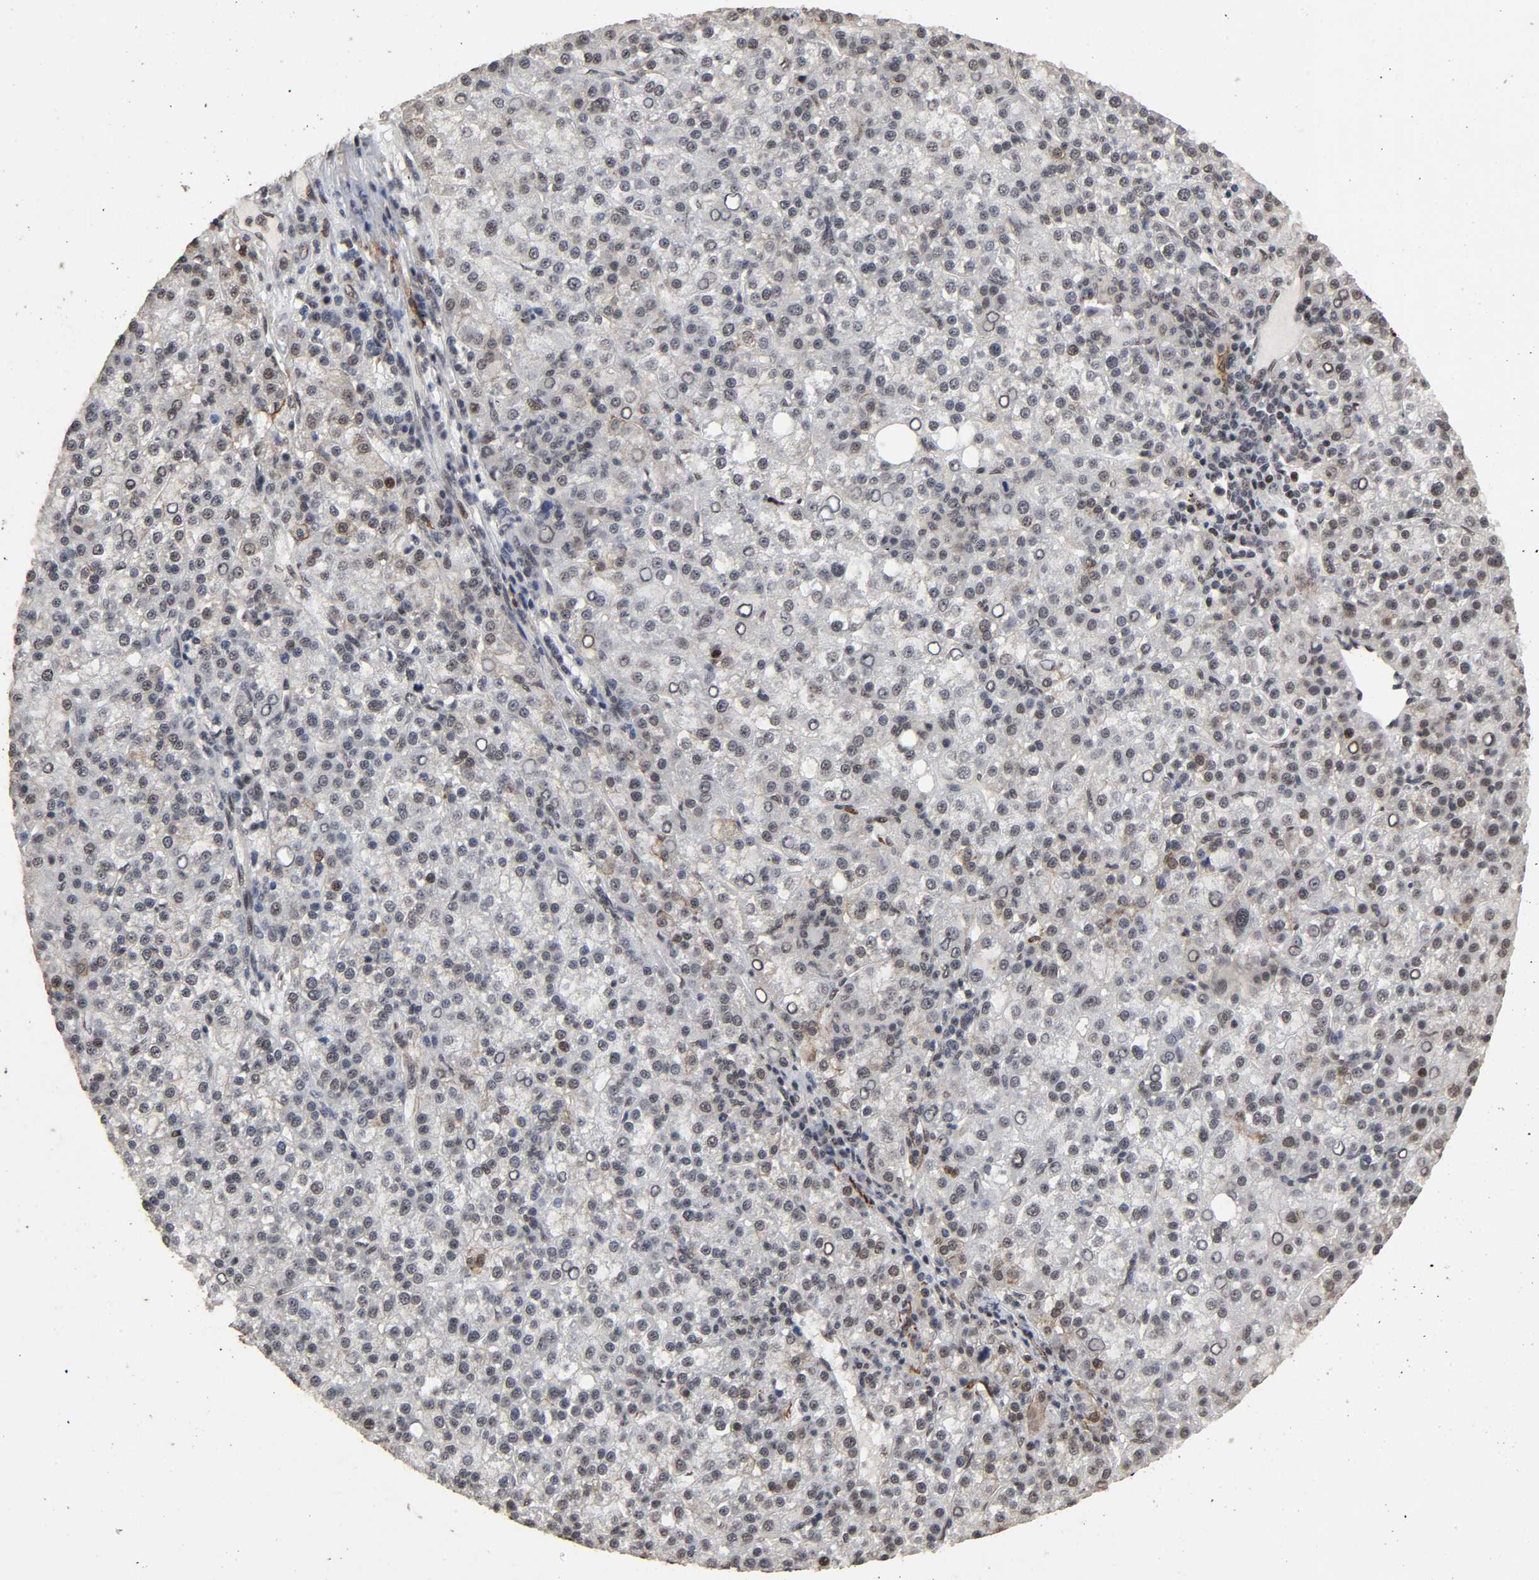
{"staining": {"intensity": "weak", "quantity": "25%-75%", "location": "cytoplasmic/membranous,nuclear"}, "tissue": "liver cancer", "cell_type": "Tumor cells", "image_type": "cancer", "snomed": [{"axis": "morphology", "description": "Carcinoma, Hepatocellular, NOS"}, {"axis": "topography", "description": "Liver"}], "caption": "DAB immunohistochemical staining of human liver cancer displays weak cytoplasmic/membranous and nuclear protein positivity in approximately 25%-75% of tumor cells.", "gene": "AHNAK2", "patient": {"sex": "female", "age": 58}}